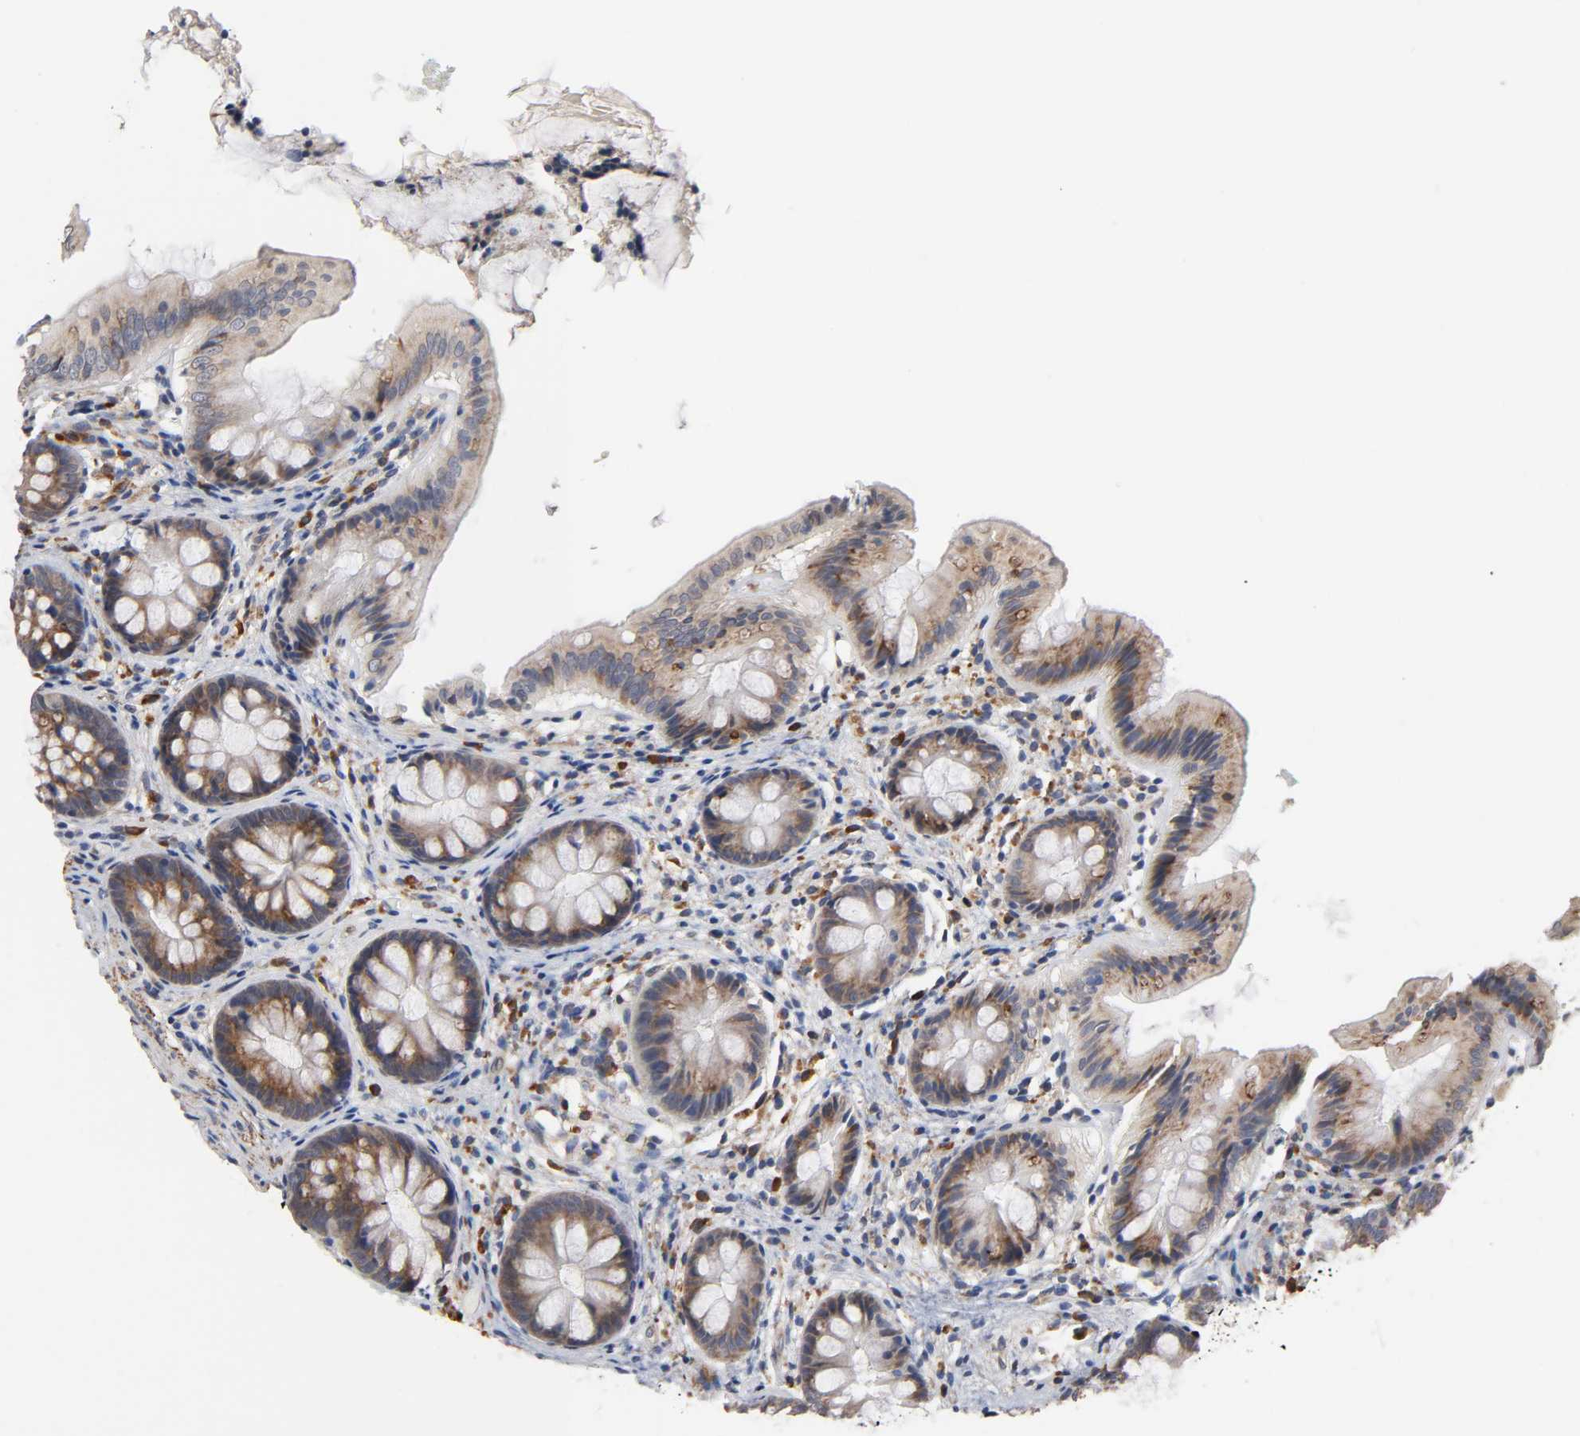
{"staining": {"intensity": "moderate", "quantity": ">75%", "location": "cytoplasmic/membranous"}, "tissue": "colon", "cell_type": "Endothelial cells", "image_type": "normal", "snomed": [{"axis": "morphology", "description": "Normal tissue, NOS"}, {"axis": "topography", "description": "Smooth muscle"}, {"axis": "topography", "description": "Colon"}], "caption": "Protein expression analysis of normal human colon reveals moderate cytoplasmic/membranous staining in about >75% of endothelial cells. (DAB (3,3'-diaminobenzidine) = brown stain, brightfield microscopy at high magnification).", "gene": "HDLBP", "patient": {"sex": "male", "age": 67}}